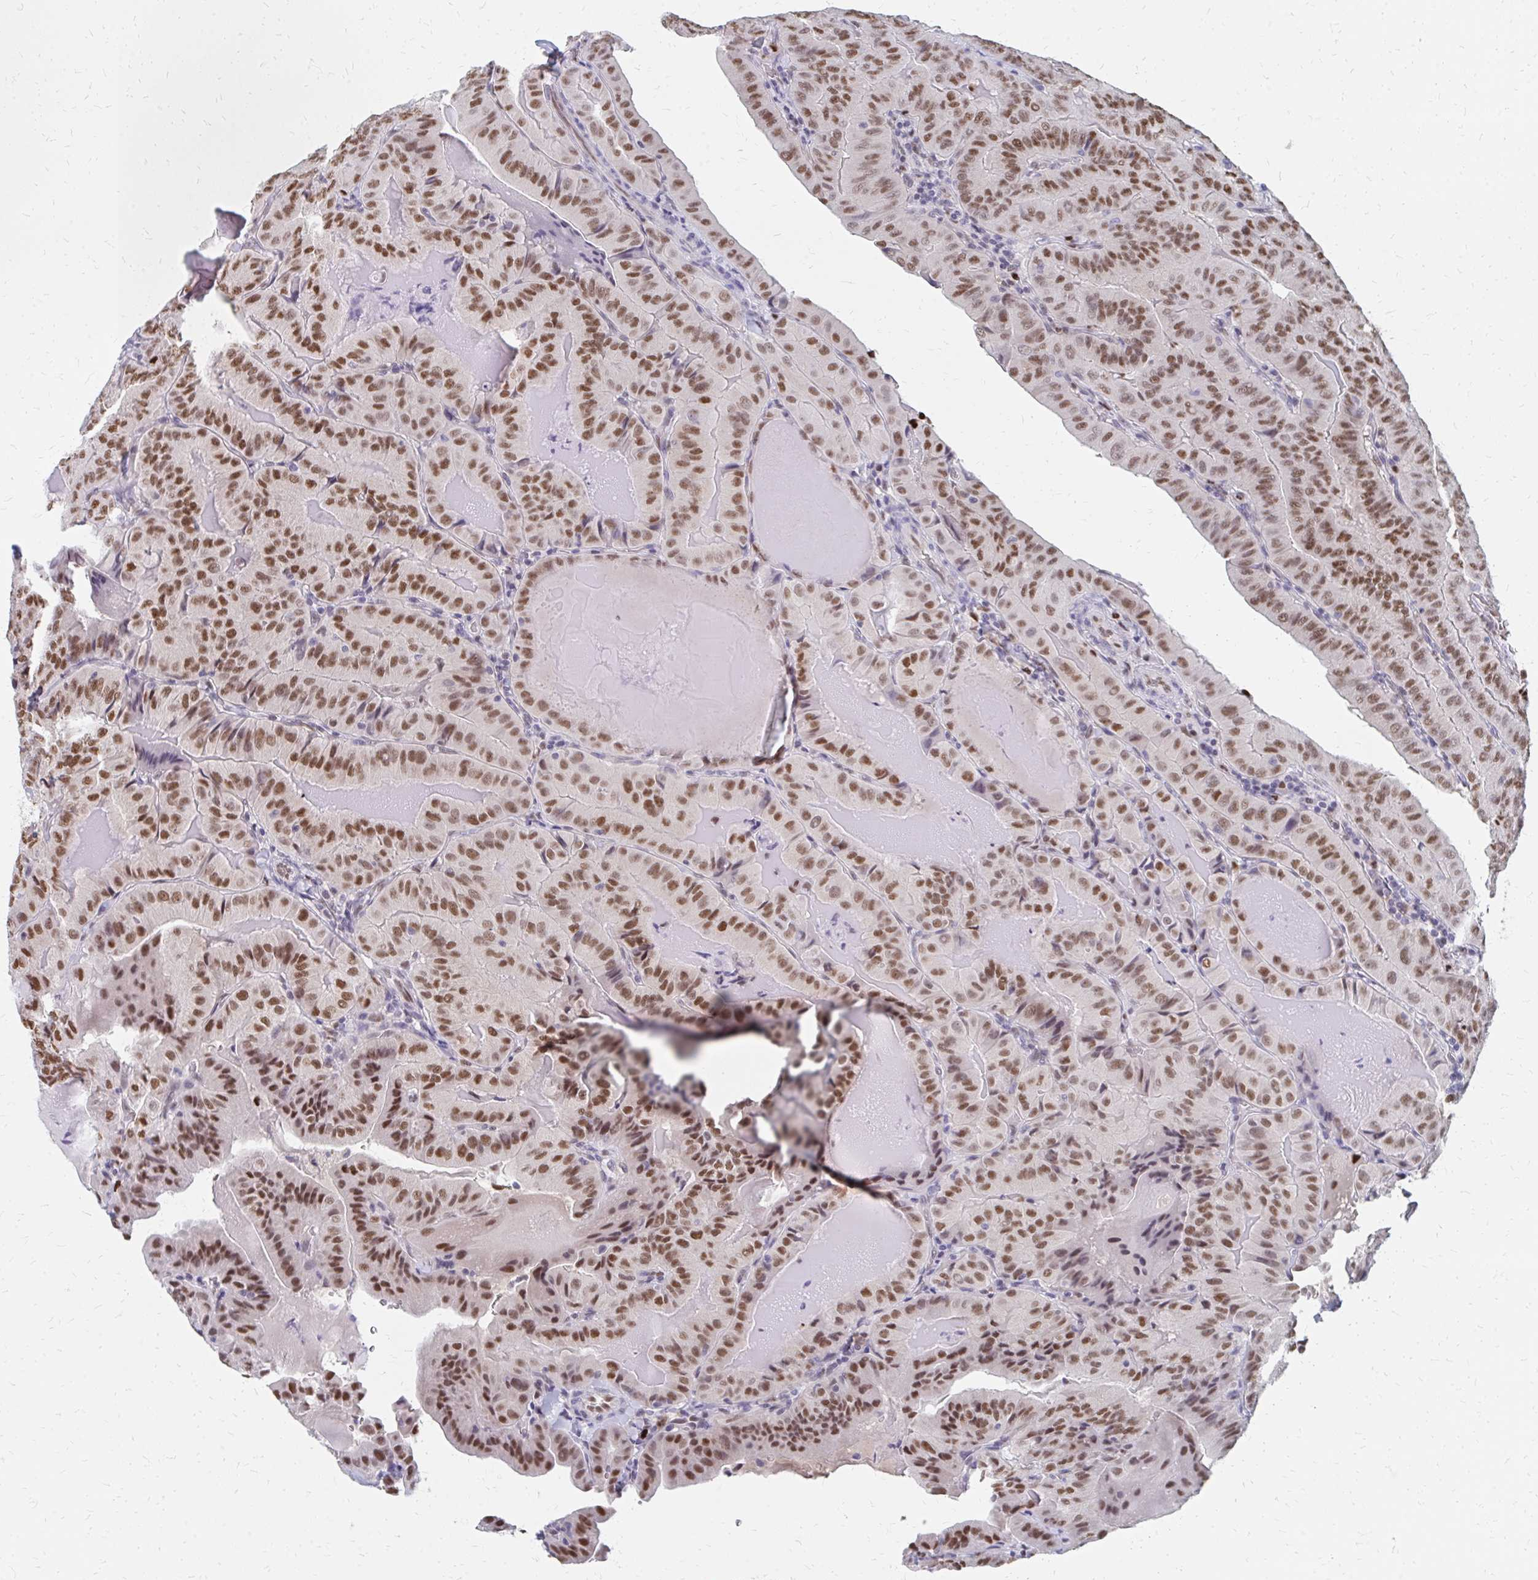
{"staining": {"intensity": "moderate", "quantity": ">75%", "location": "nuclear"}, "tissue": "thyroid cancer", "cell_type": "Tumor cells", "image_type": "cancer", "snomed": [{"axis": "morphology", "description": "Papillary adenocarcinoma, NOS"}, {"axis": "topography", "description": "Thyroid gland"}], "caption": "High-magnification brightfield microscopy of thyroid cancer stained with DAB (brown) and counterstained with hematoxylin (blue). tumor cells exhibit moderate nuclear positivity is appreciated in approximately>75% of cells. (Brightfield microscopy of DAB IHC at high magnification).", "gene": "PLK3", "patient": {"sex": "female", "age": 68}}